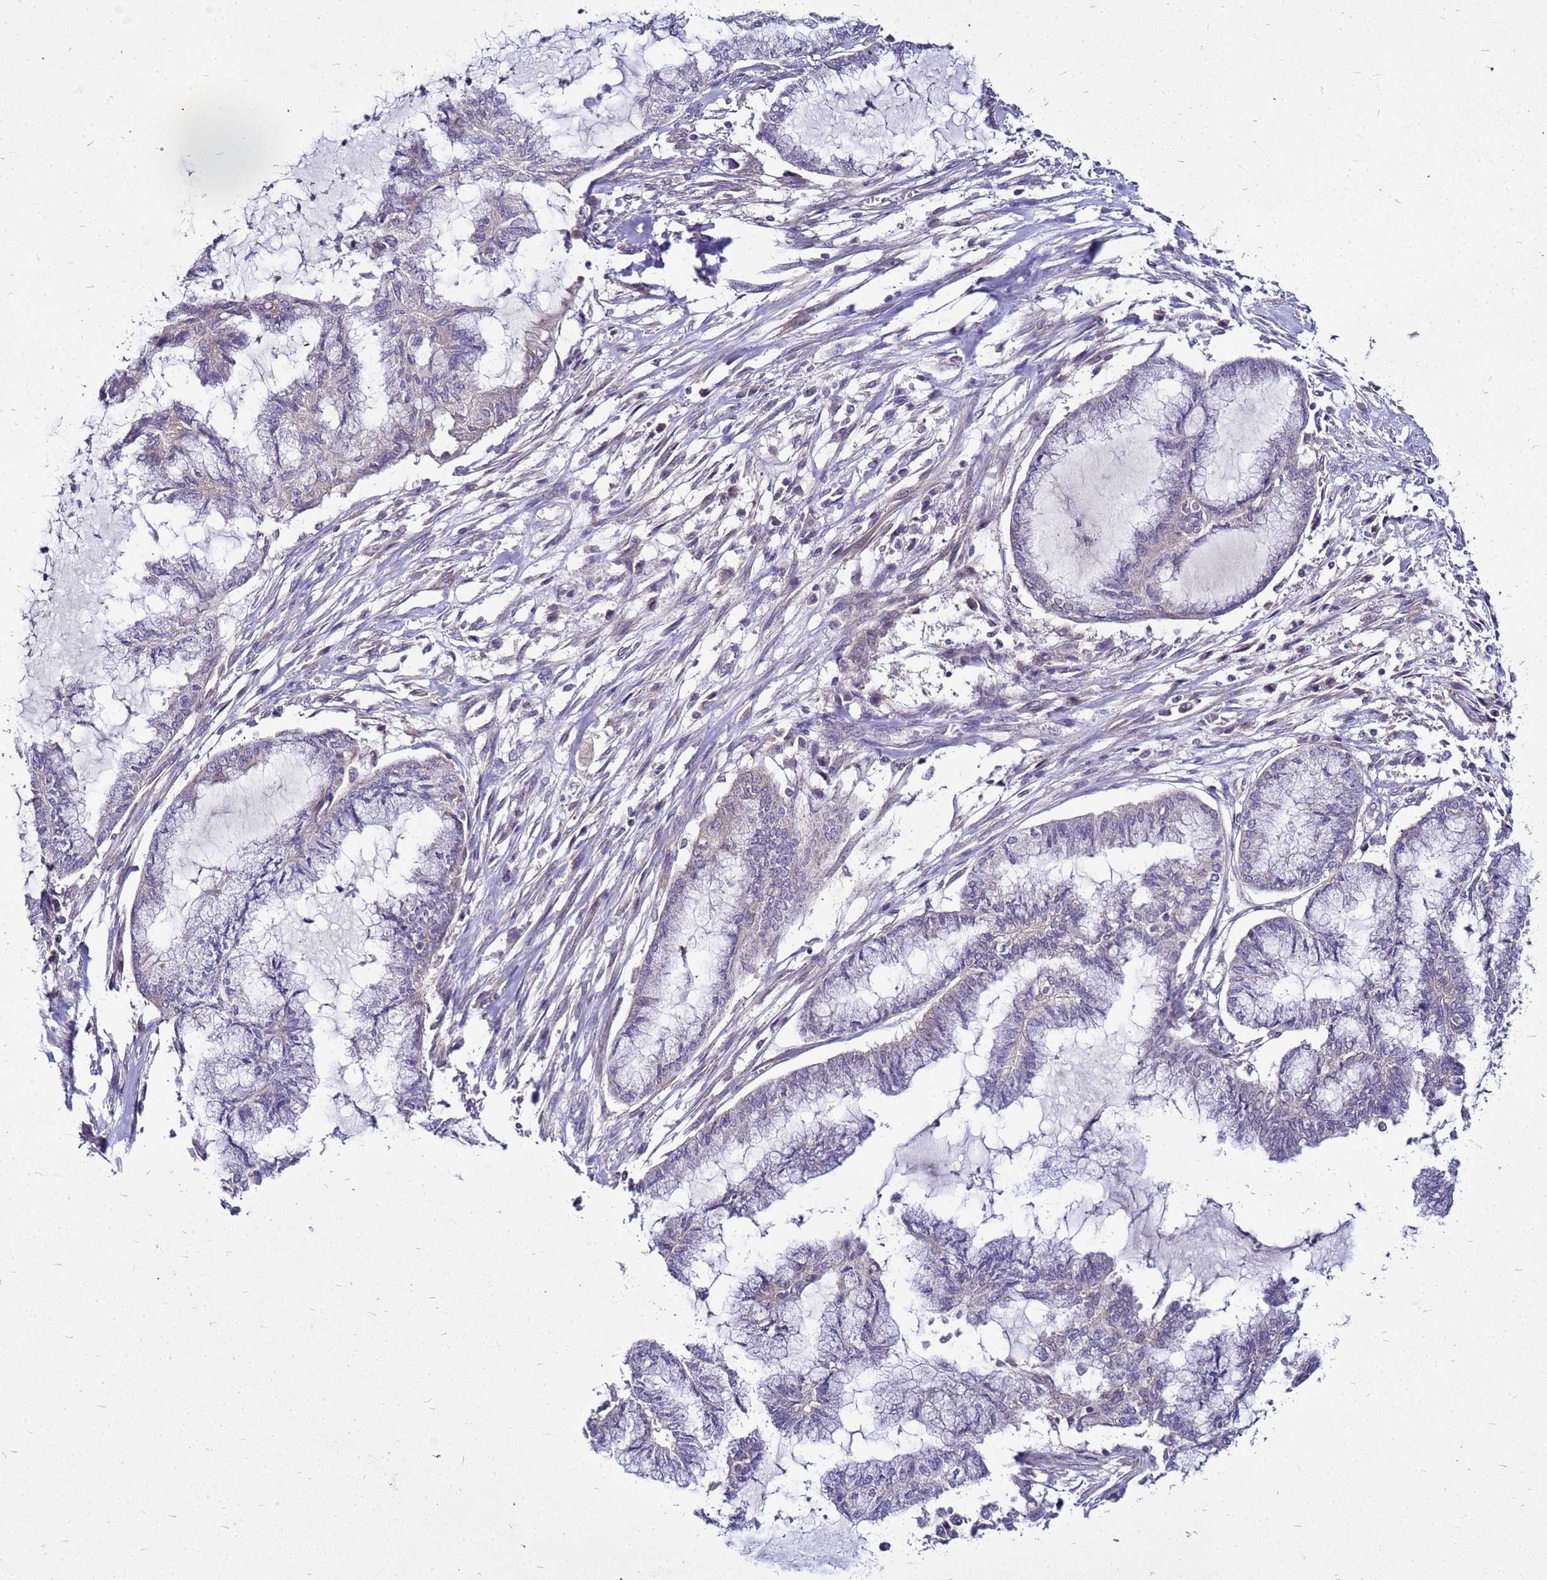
{"staining": {"intensity": "negative", "quantity": "none", "location": "none"}, "tissue": "endometrial cancer", "cell_type": "Tumor cells", "image_type": "cancer", "snomed": [{"axis": "morphology", "description": "Adenocarcinoma, NOS"}, {"axis": "topography", "description": "Endometrium"}], "caption": "DAB (3,3'-diaminobenzidine) immunohistochemical staining of human adenocarcinoma (endometrial) displays no significant positivity in tumor cells.", "gene": "SAT1", "patient": {"sex": "female", "age": 86}}